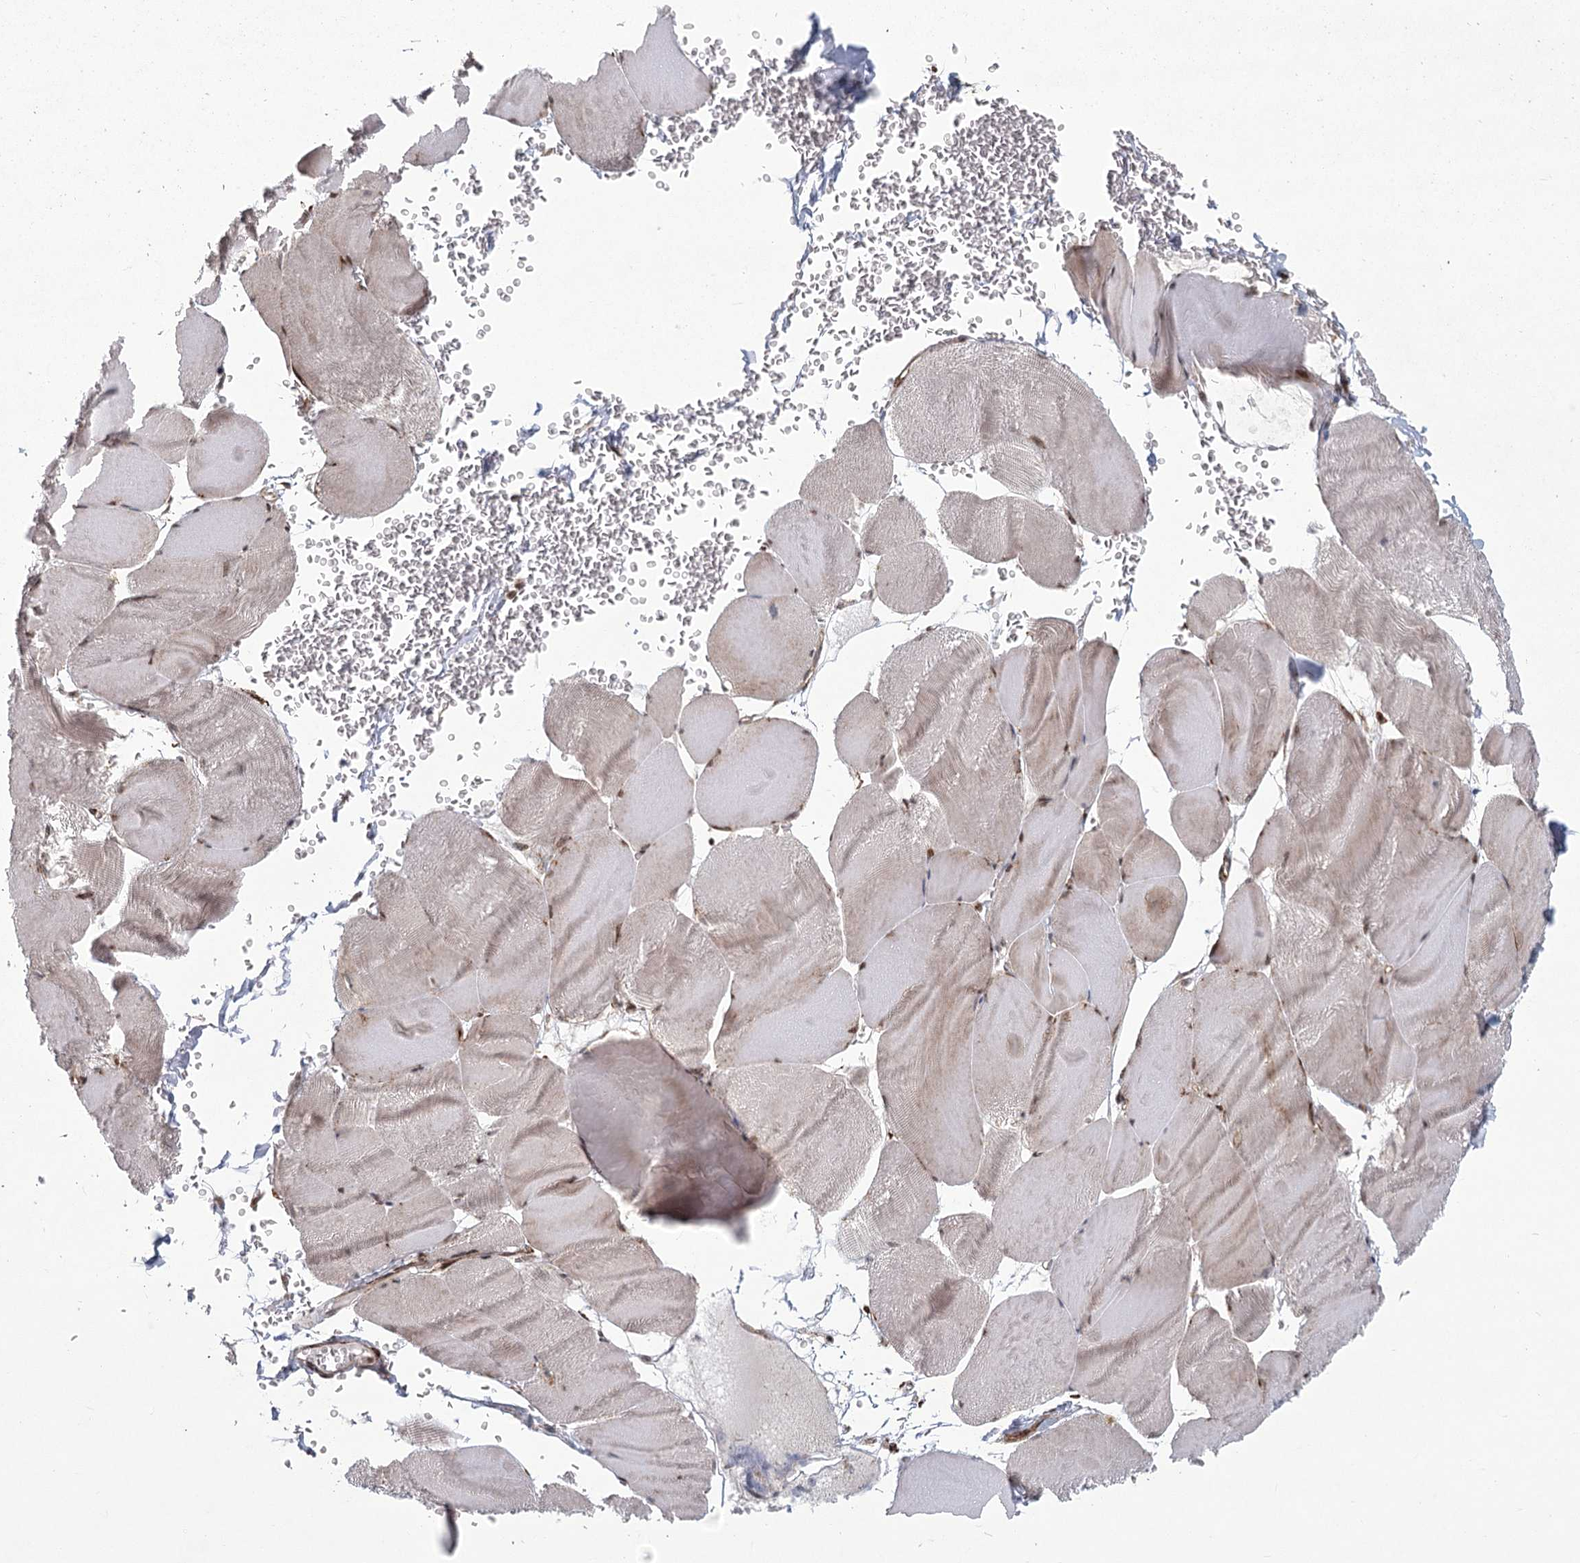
{"staining": {"intensity": "weak", "quantity": "<25%", "location": "cytoplasmic/membranous,nuclear"}, "tissue": "skeletal muscle", "cell_type": "Myocytes", "image_type": "normal", "snomed": [{"axis": "morphology", "description": "Normal tissue, NOS"}, {"axis": "morphology", "description": "Basal cell carcinoma"}, {"axis": "topography", "description": "Skeletal muscle"}], "caption": "Skeletal muscle stained for a protein using immunohistochemistry (IHC) reveals no positivity myocytes.", "gene": "PARM1", "patient": {"sex": "female", "age": 64}}